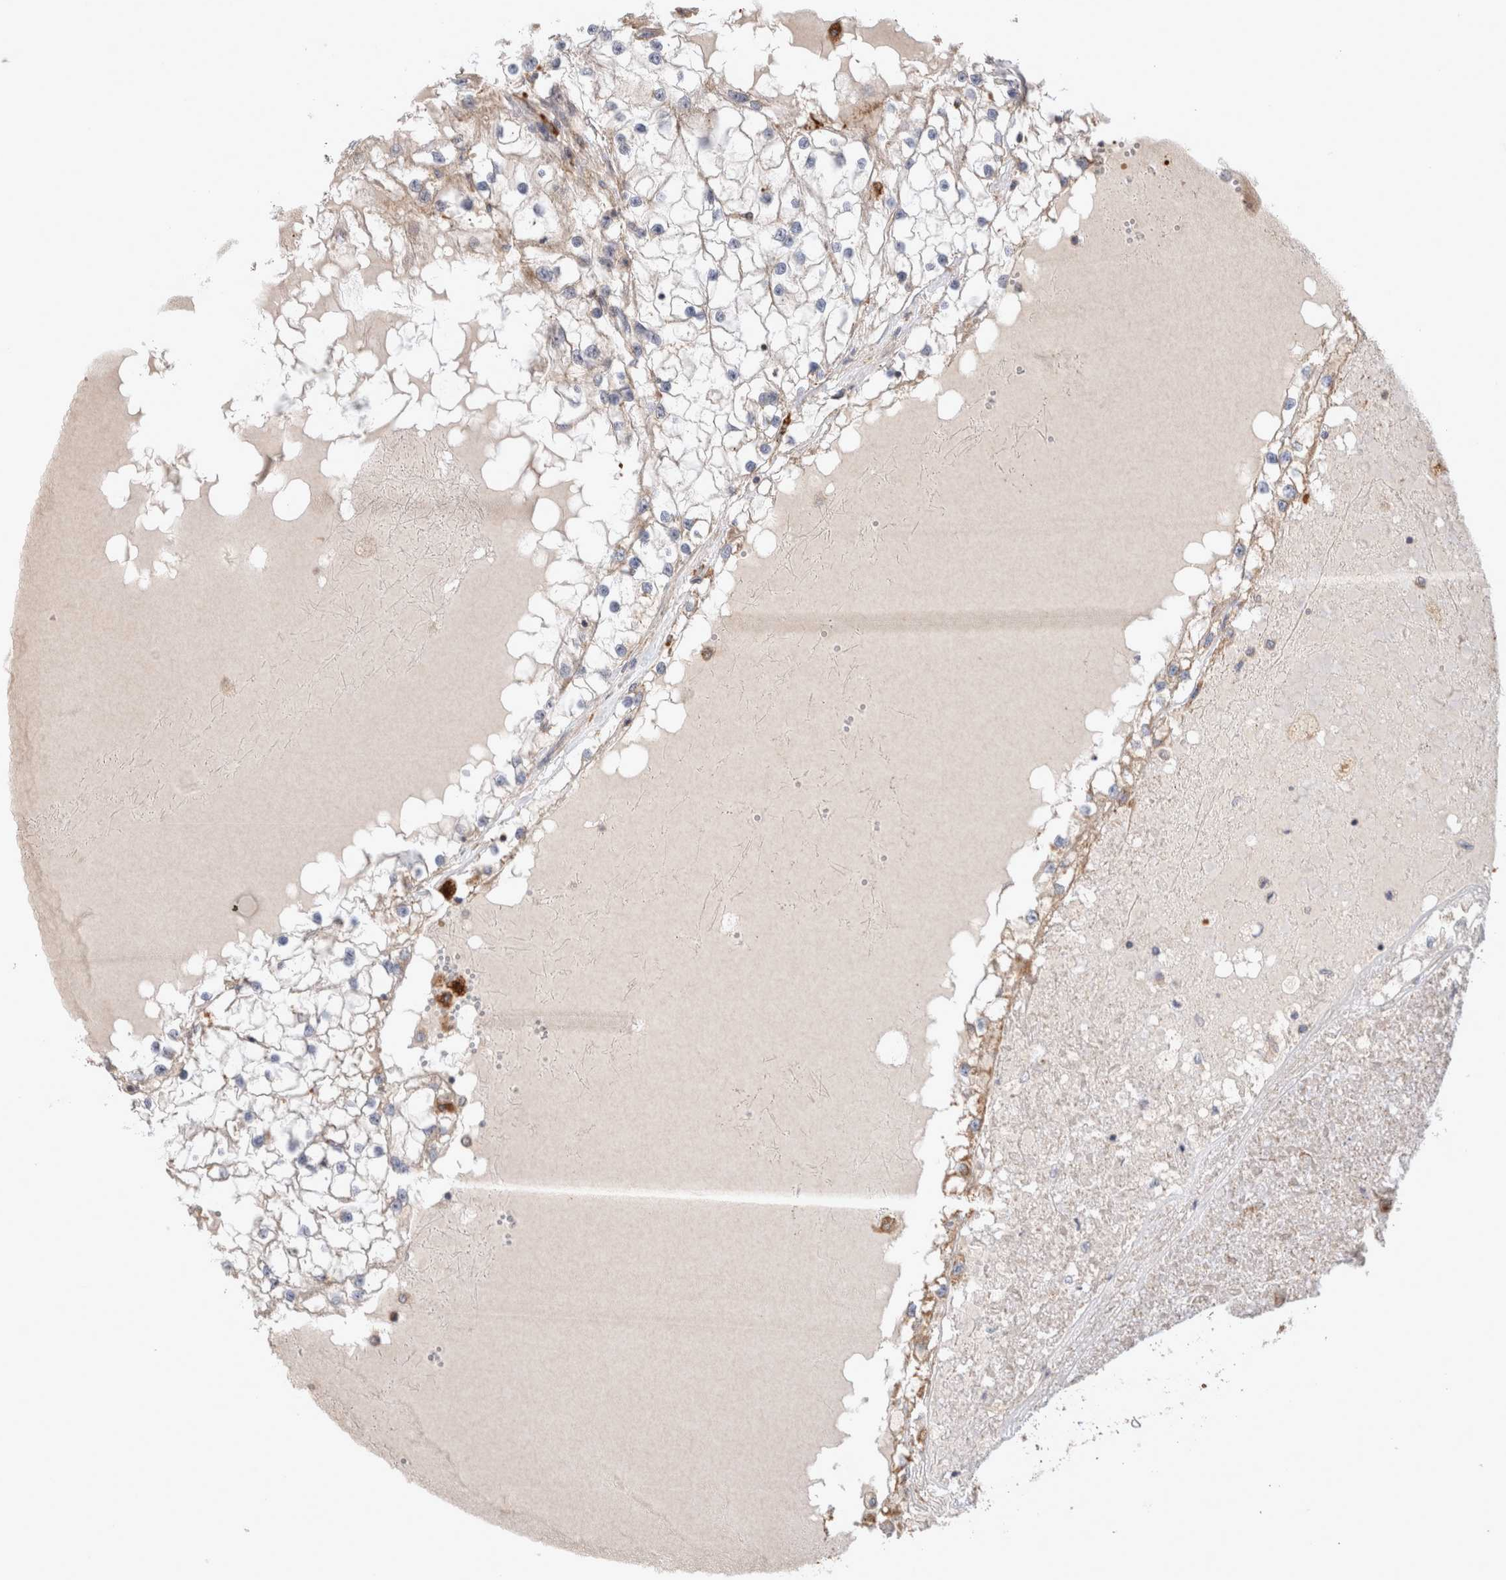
{"staining": {"intensity": "weak", "quantity": "<25%", "location": "cytoplasmic/membranous"}, "tissue": "renal cancer", "cell_type": "Tumor cells", "image_type": "cancer", "snomed": [{"axis": "morphology", "description": "Adenocarcinoma, NOS"}, {"axis": "topography", "description": "Kidney"}], "caption": "High power microscopy photomicrograph of an IHC photomicrograph of renal cancer (adenocarcinoma), revealing no significant expression in tumor cells.", "gene": "VPS28", "patient": {"sex": "male", "age": 68}}